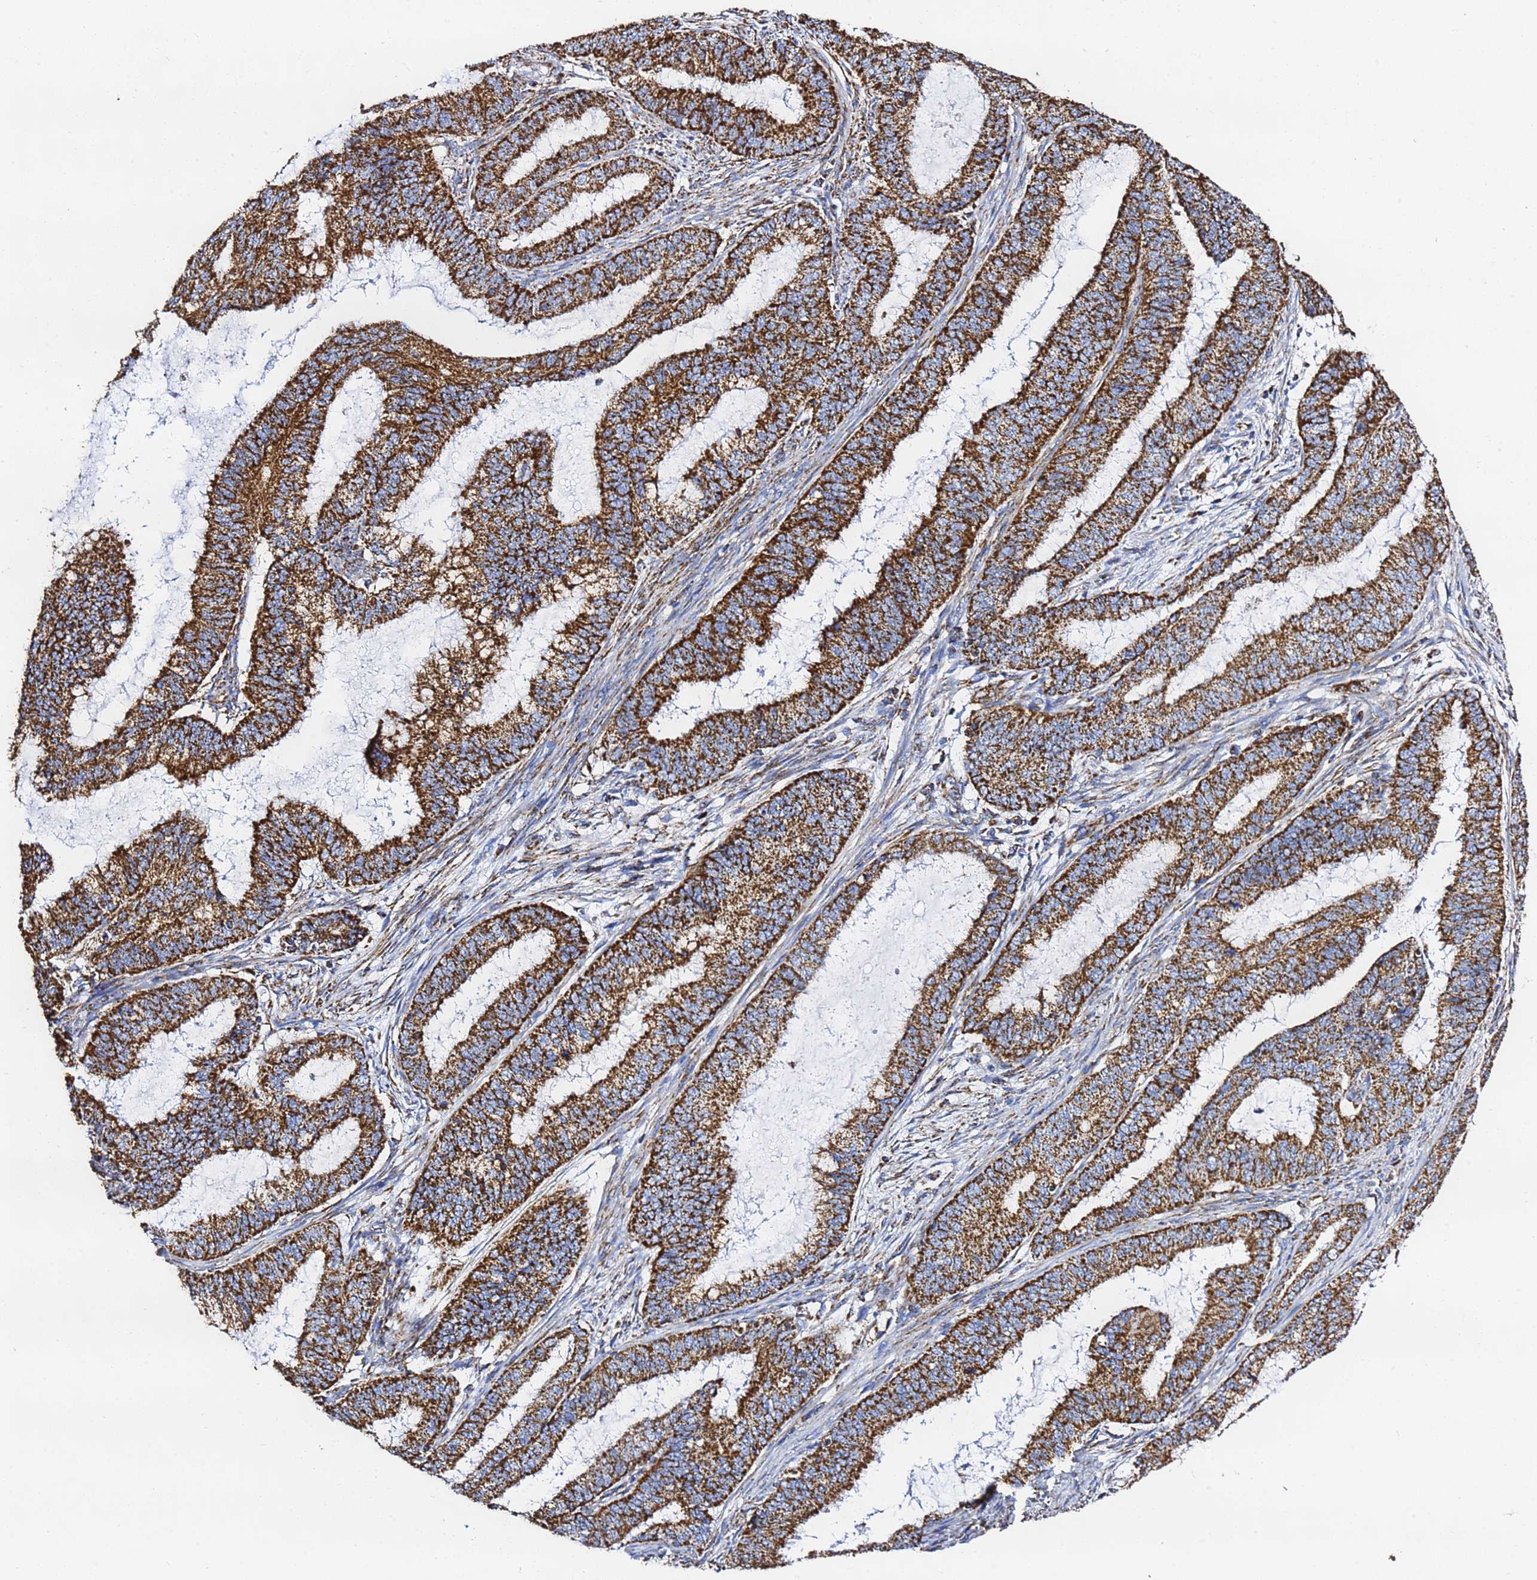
{"staining": {"intensity": "strong", "quantity": ">75%", "location": "cytoplasmic/membranous"}, "tissue": "endometrial cancer", "cell_type": "Tumor cells", "image_type": "cancer", "snomed": [{"axis": "morphology", "description": "Adenocarcinoma, NOS"}, {"axis": "topography", "description": "Endometrium"}], "caption": "Immunohistochemical staining of human adenocarcinoma (endometrial) shows high levels of strong cytoplasmic/membranous protein expression in about >75% of tumor cells.", "gene": "PHB2", "patient": {"sex": "female", "age": 51}}